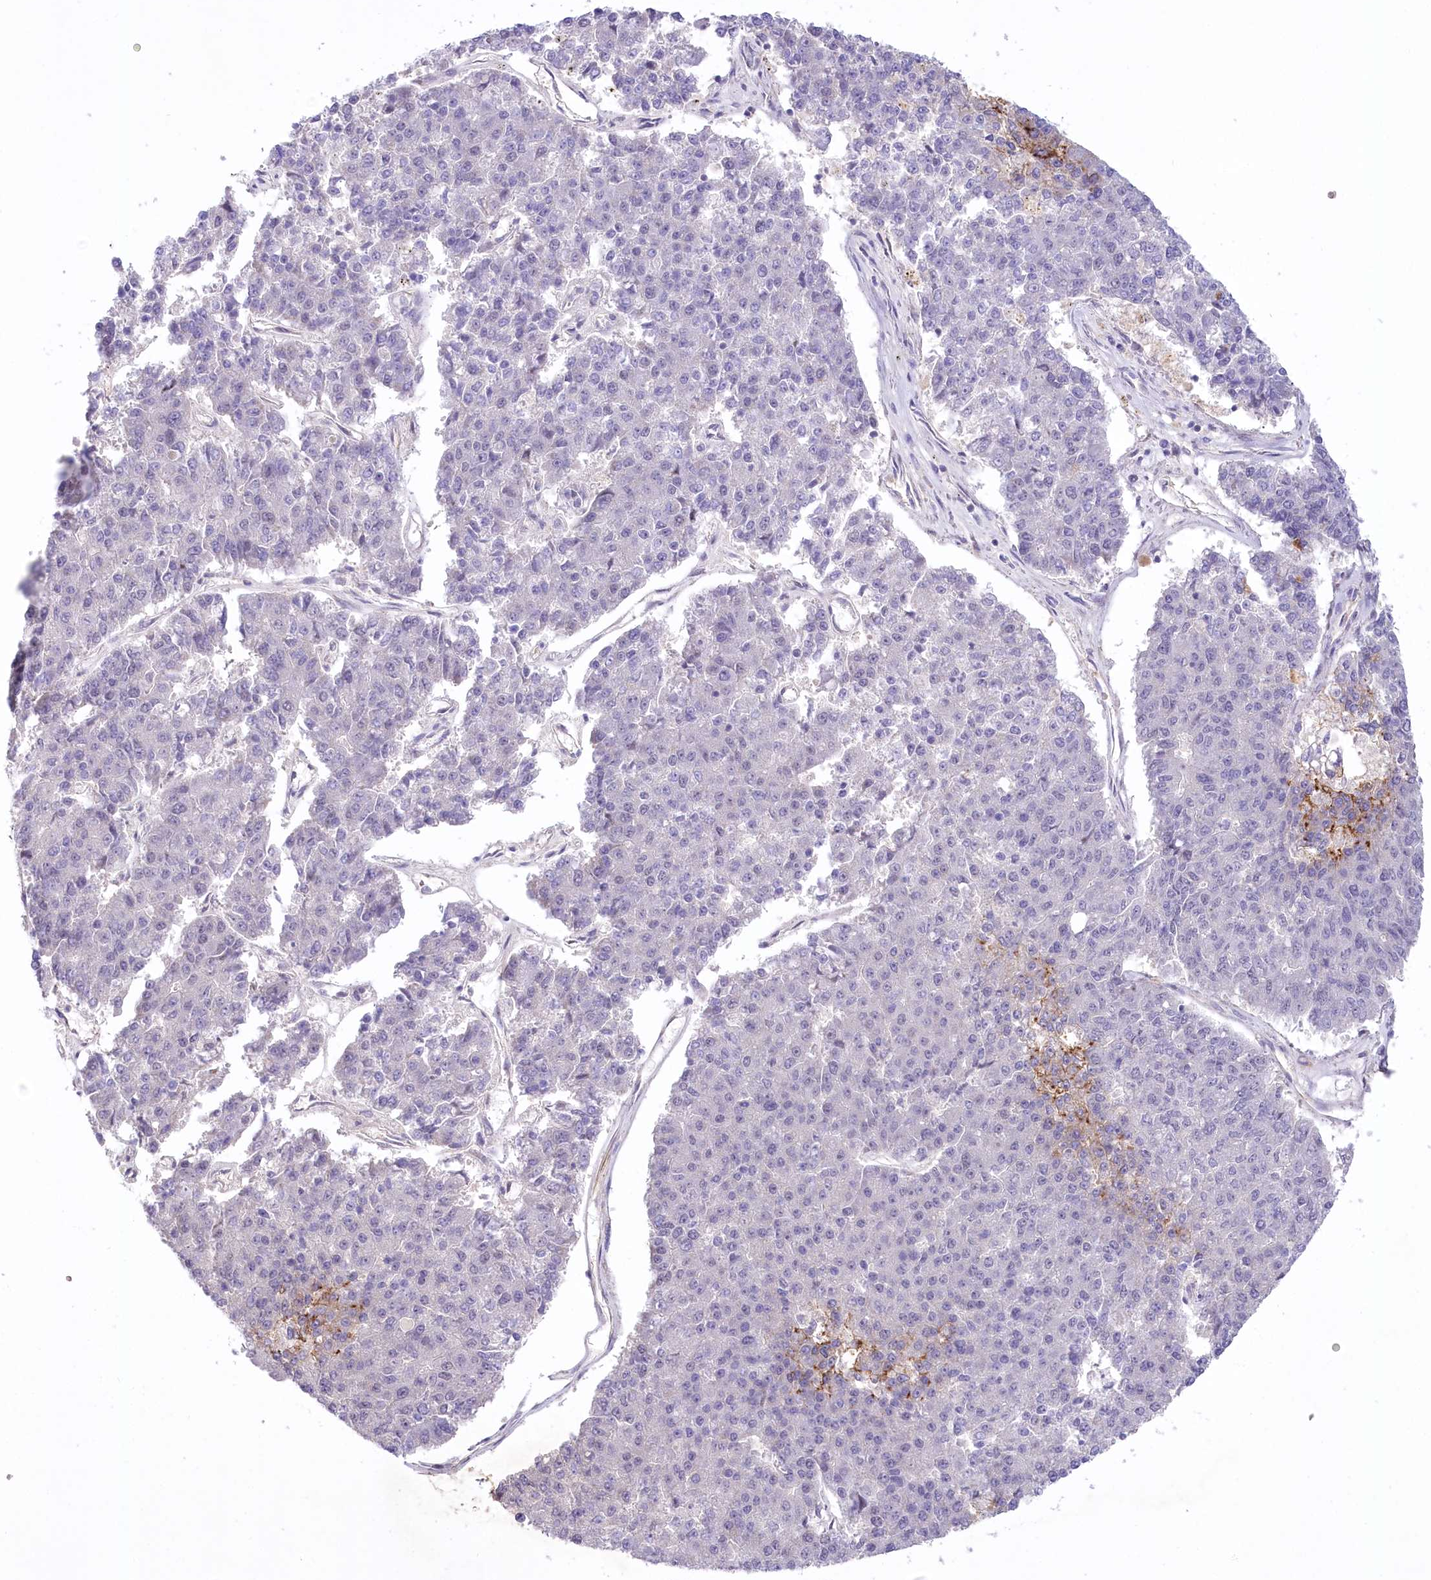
{"staining": {"intensity": "moderate", "quantity": "<25%", "location": "cytoplasmic/membranous"}, "tissue": "pancreatic cancer", "cell_type": "Tumor cells", "image_type": "cancer", "snomed": [{"axis": "morphology", "description": "Adenocarcinoma, NOS"}, {"axis": "topography", "description": "Pancreas"}], "caption": "Adenocarcinoma (pancreatic) stained for a protein displays moderate cytoplasmic/membranous positivity in tumor cells. The staining is performed using DAB (3,3'-diaminobenzidine) brown chromogen to label protein expression. The nuclei are counter-stained blue using hematoxylin.", "gene": "CEP164", "patient": {"sex": "male", "age": 50}}